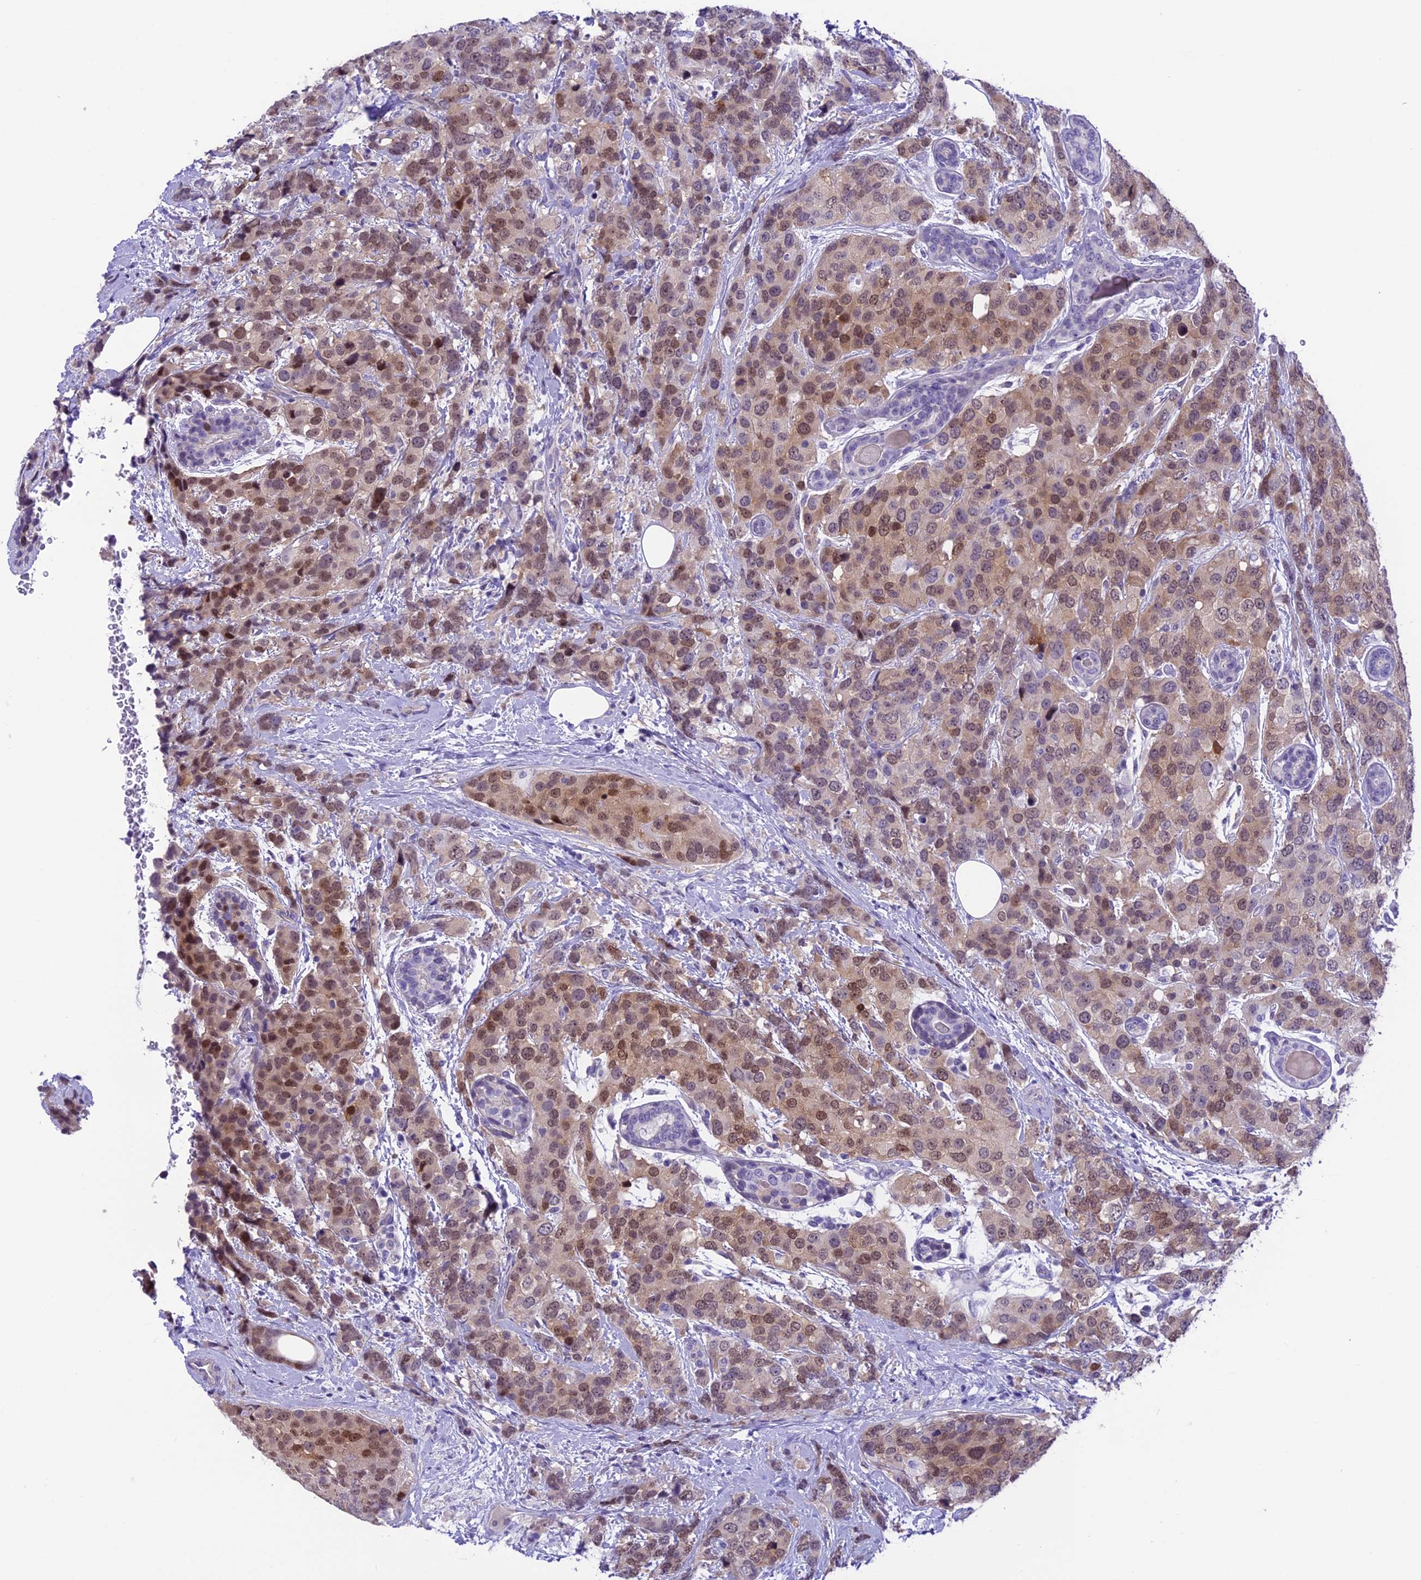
{"staining": {"intensity": "moderate", "quantity": "<25%", "location": "nuclear"}, "tissue": "breast cancer", "cell_type": "Tumor cells", "image_type": "cancer", "snomed": [{"axis": "morphology", "description": "Lobular carcinoma"}, {"axis": "topography", "description": "Breast"}], "caption": "Breast cancer stained for a protein (brown) displays moderate nuclear positive positivity in approximately <25% of tumor cells.", "gene": "PRR15", "patient": {"sex": "female", "age": 59}}